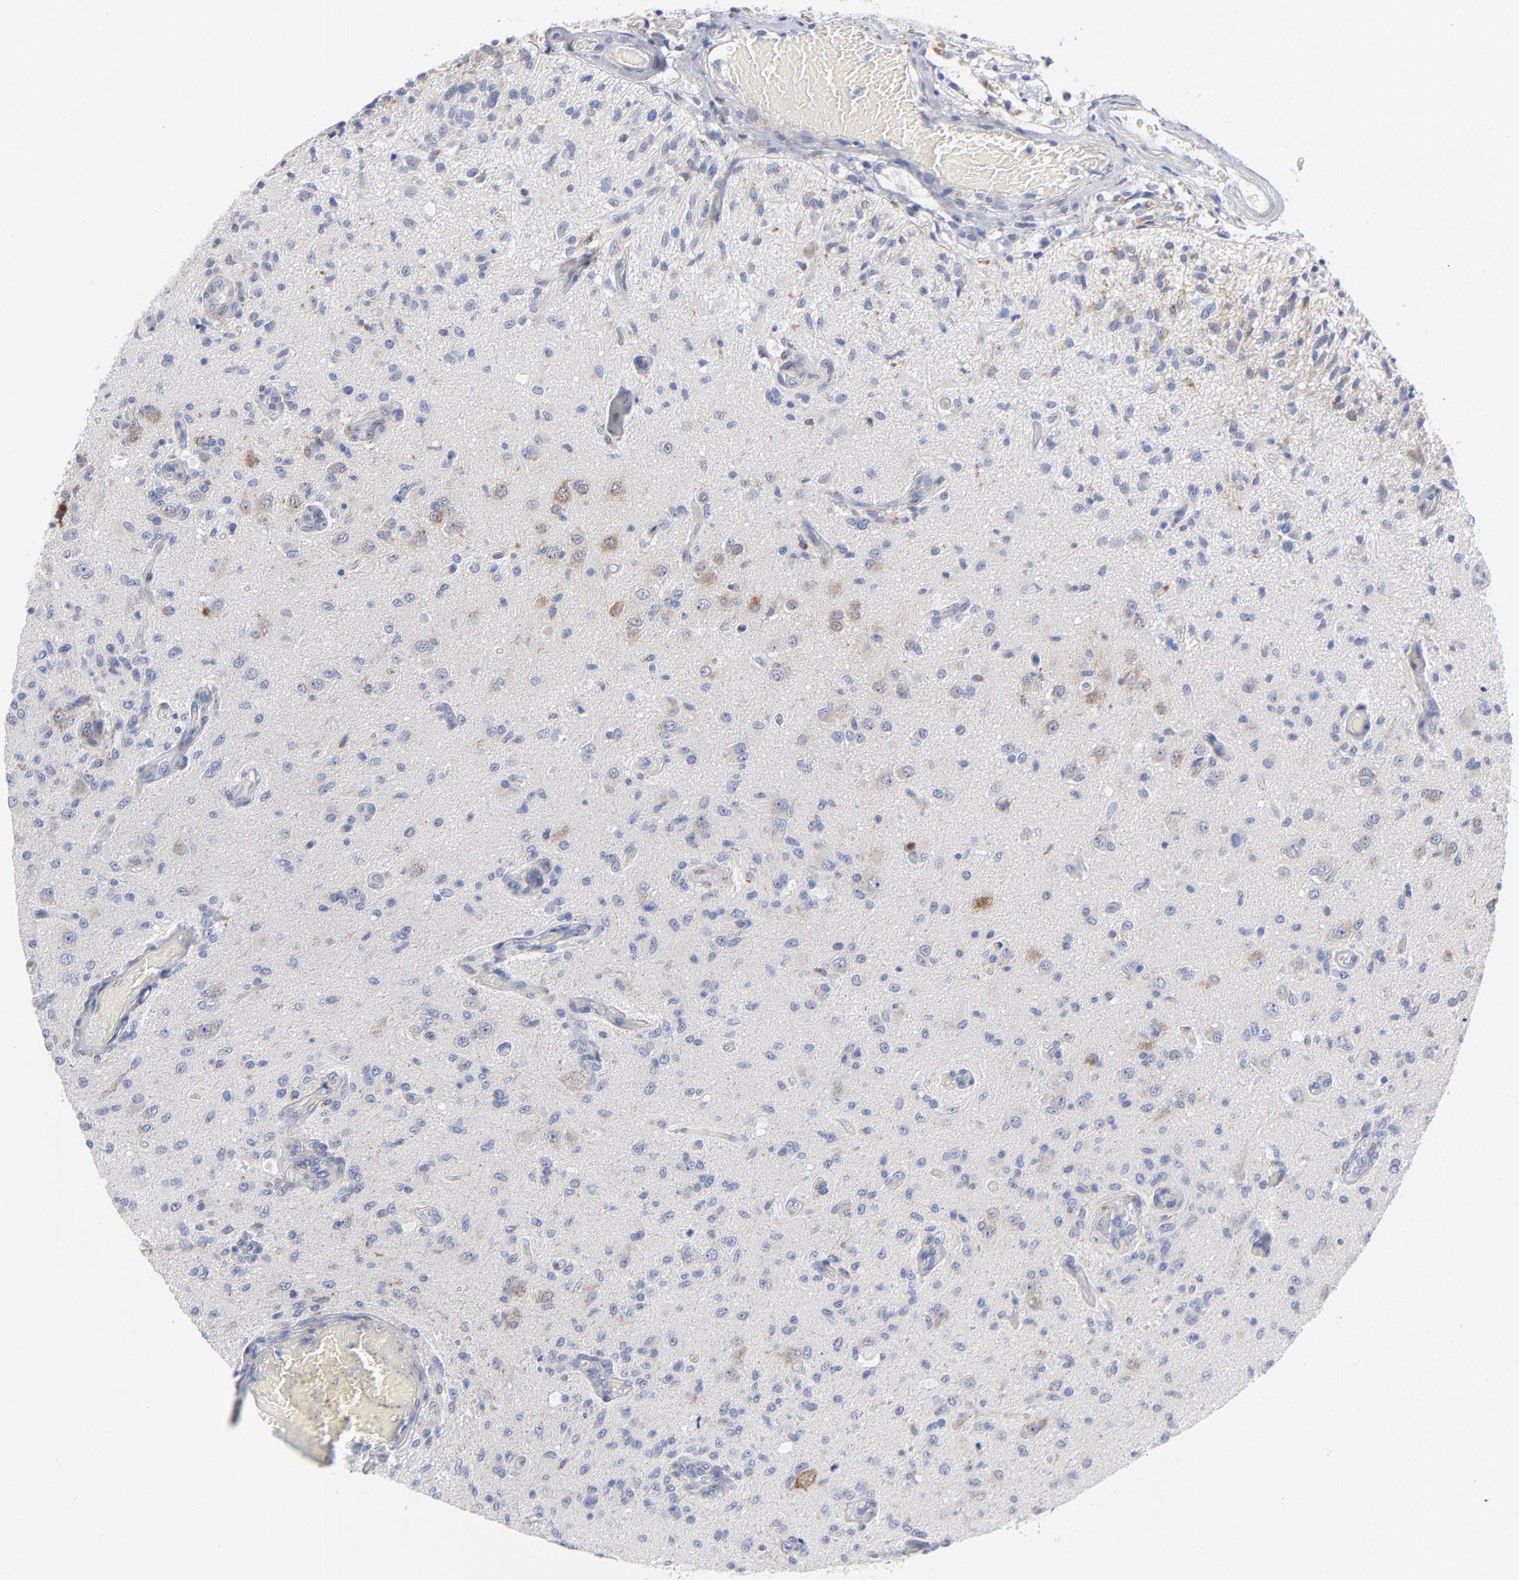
{"staining": {"intensity": "negative", "quantity": "none", "location": "none"}, "tissue": "glioma", "cell_type": "Tumor cells", "image_type": "cancer", "snomed": [{"axis": "morphology", "description": "Normal tissue, NOS"}, {"axis": "morphology", "description": "Glioma, malignant, High grade"}, {"axis": "topography", "description": "Cerebral cortex"}], "caption": "The image demonstrates no significant positivity in tumor cells of malignant glioma (high-grade). (DAB (3,3'-diaminobenzidine) immunohistochemistry, high magnification).", "gene": "CHCHD10", "patient": {"sex": "male", "age": 77}}